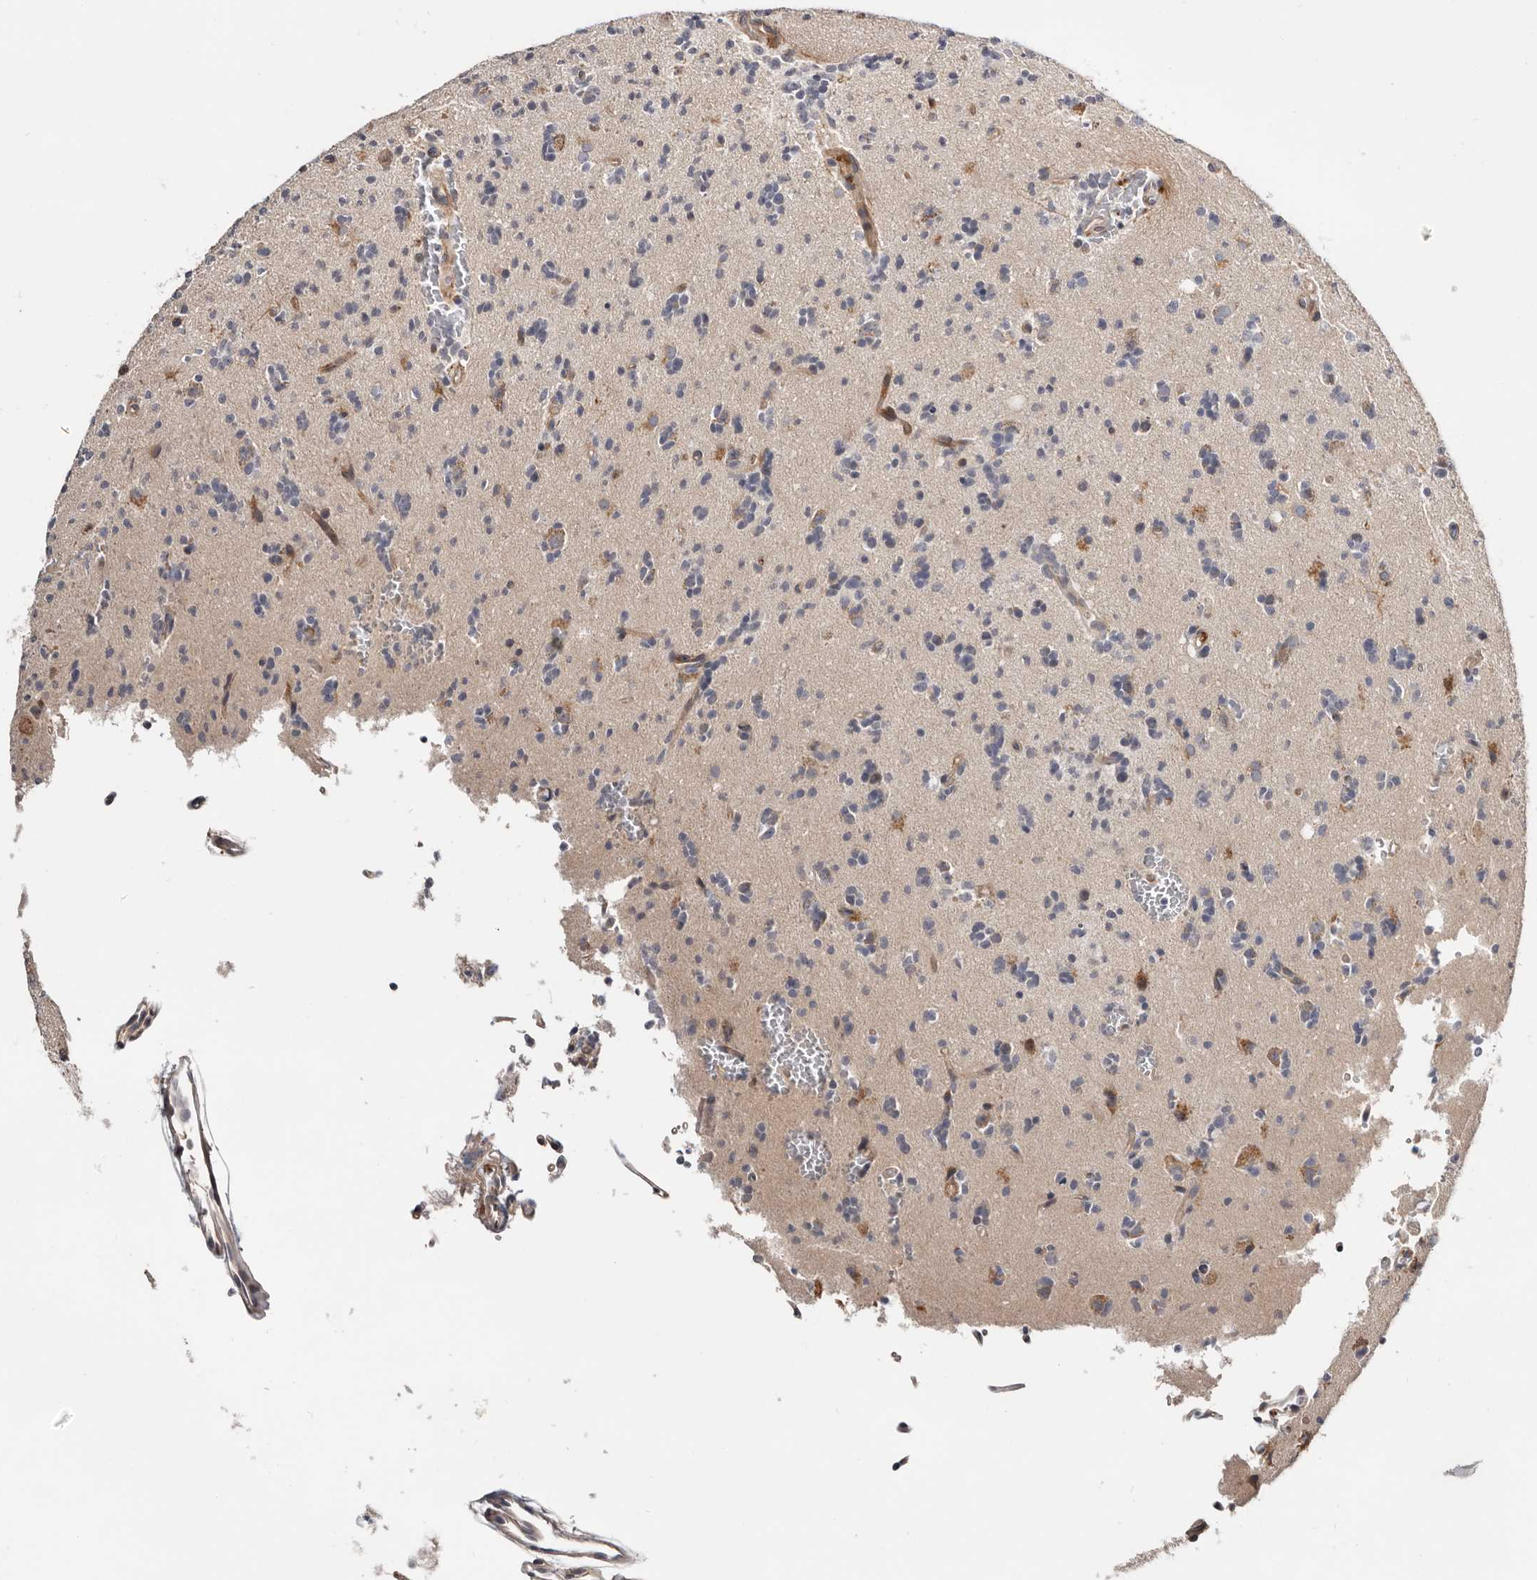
{"staining": {"intensity": "negative", "quantity": "none", "location": "none"}, "tissue": "glioma", "cell_type": "Tumor cells", "image_type": "cancer", "snomed": [{"axis": "morphology", "description": "Glioma, malignant, High grade"}, {"axis": "topography", "description": "Brain"}], "caption": "Immunohistochemistry (IHC) histopathology image of neoplastic tissue: human high-grade glioma (malignant) stained with DAB displays no significant protein staining in tumor cells.", "gene": "USH1C", "patient": {"sex": "female", "age": 62}}